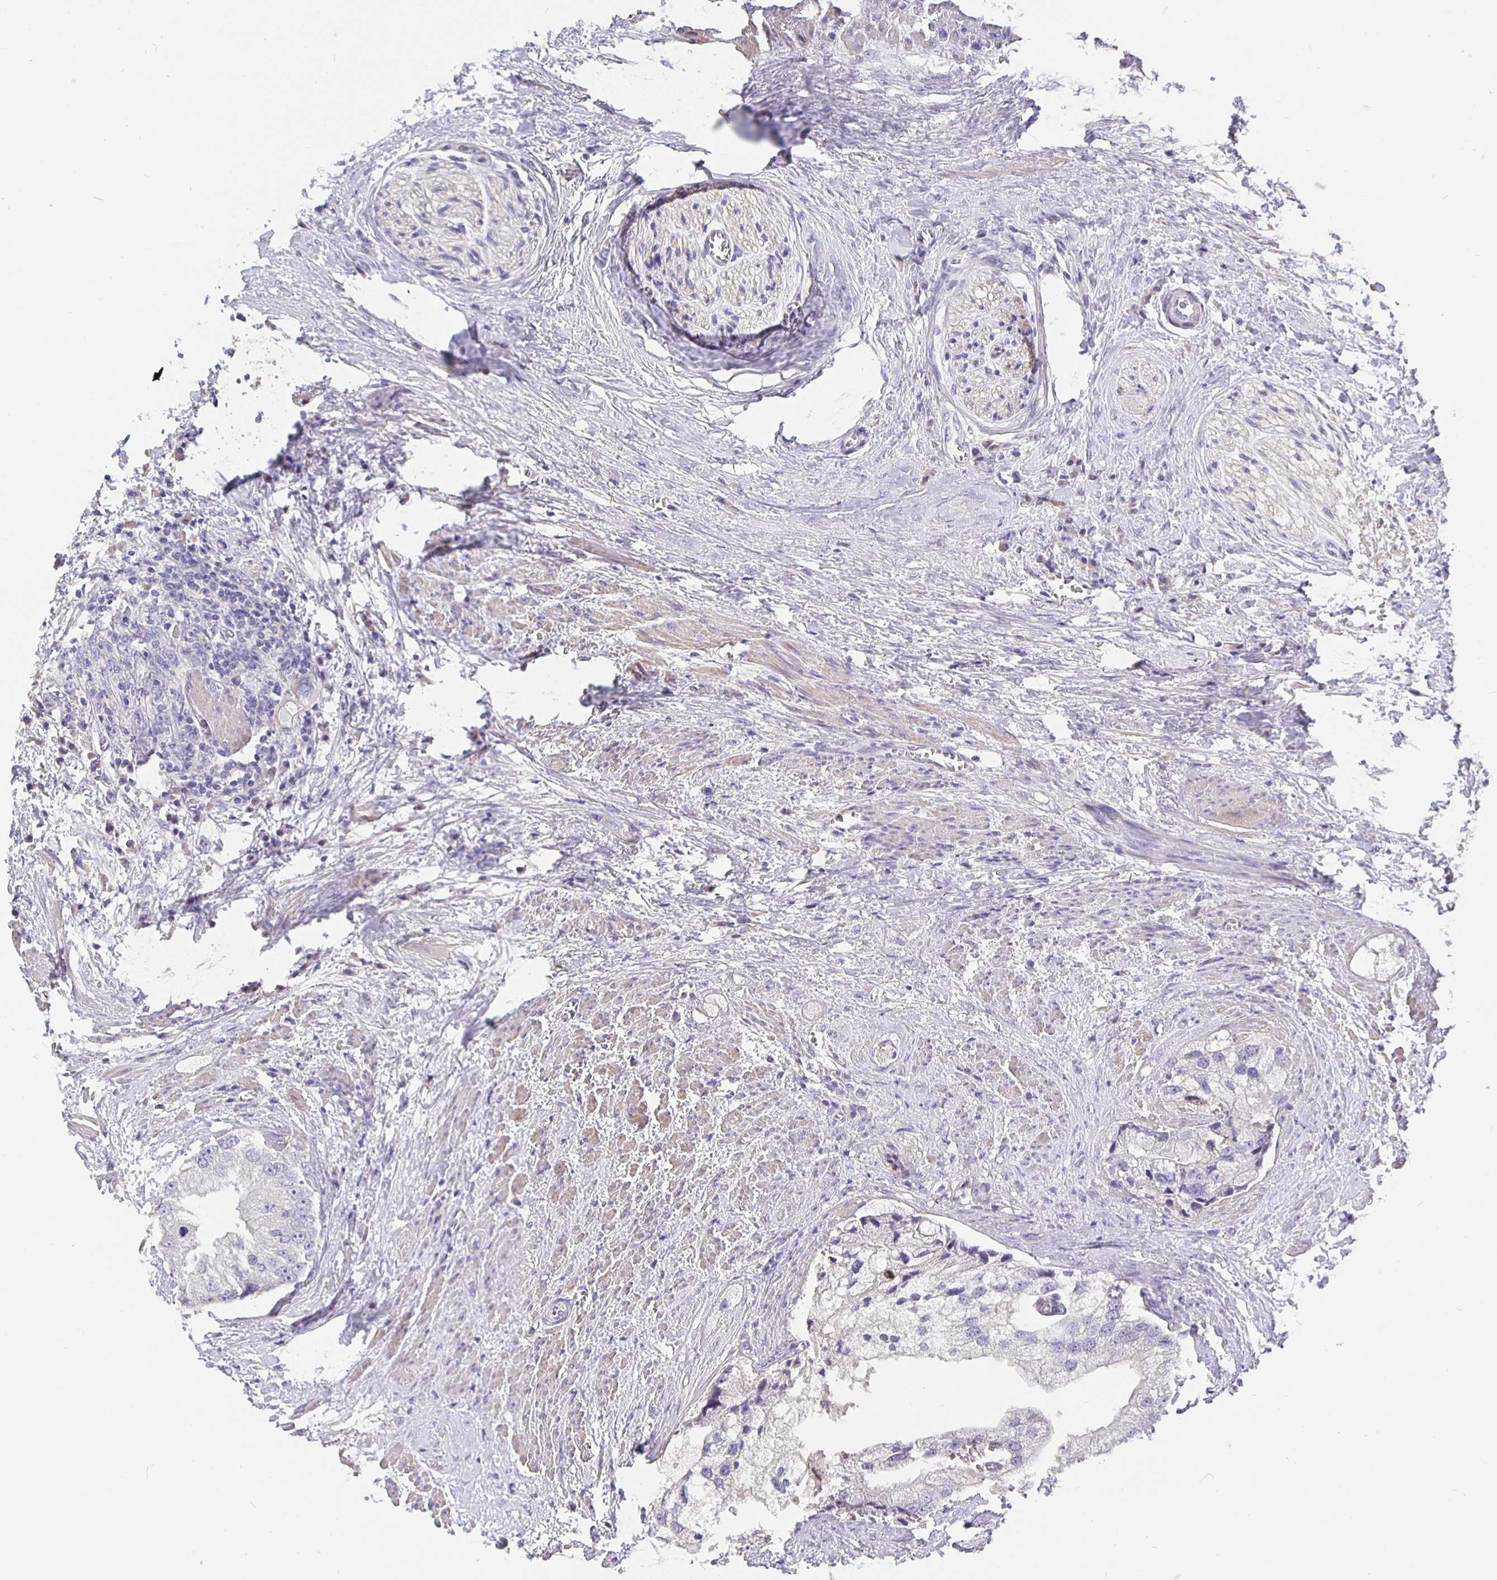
{"staining": {"intensity": "negative", "quantity": "none", "location": "none"}, "tissue": "prostate cancer", "cell_type": "Tumor cells", "image_type": "cancer", "snomed": [{"axis": "morphology", "description": "Adenocarcinoma, High grade"}, {"axis": "topography", "description": "Prostate"}], "caption": "Tumor cells are negative for protein expression in human prostate cancer (adenocarcinoma (high-grade)).", "gene": "CFAP74", "patient": {"sex": "male", "age": 70}}